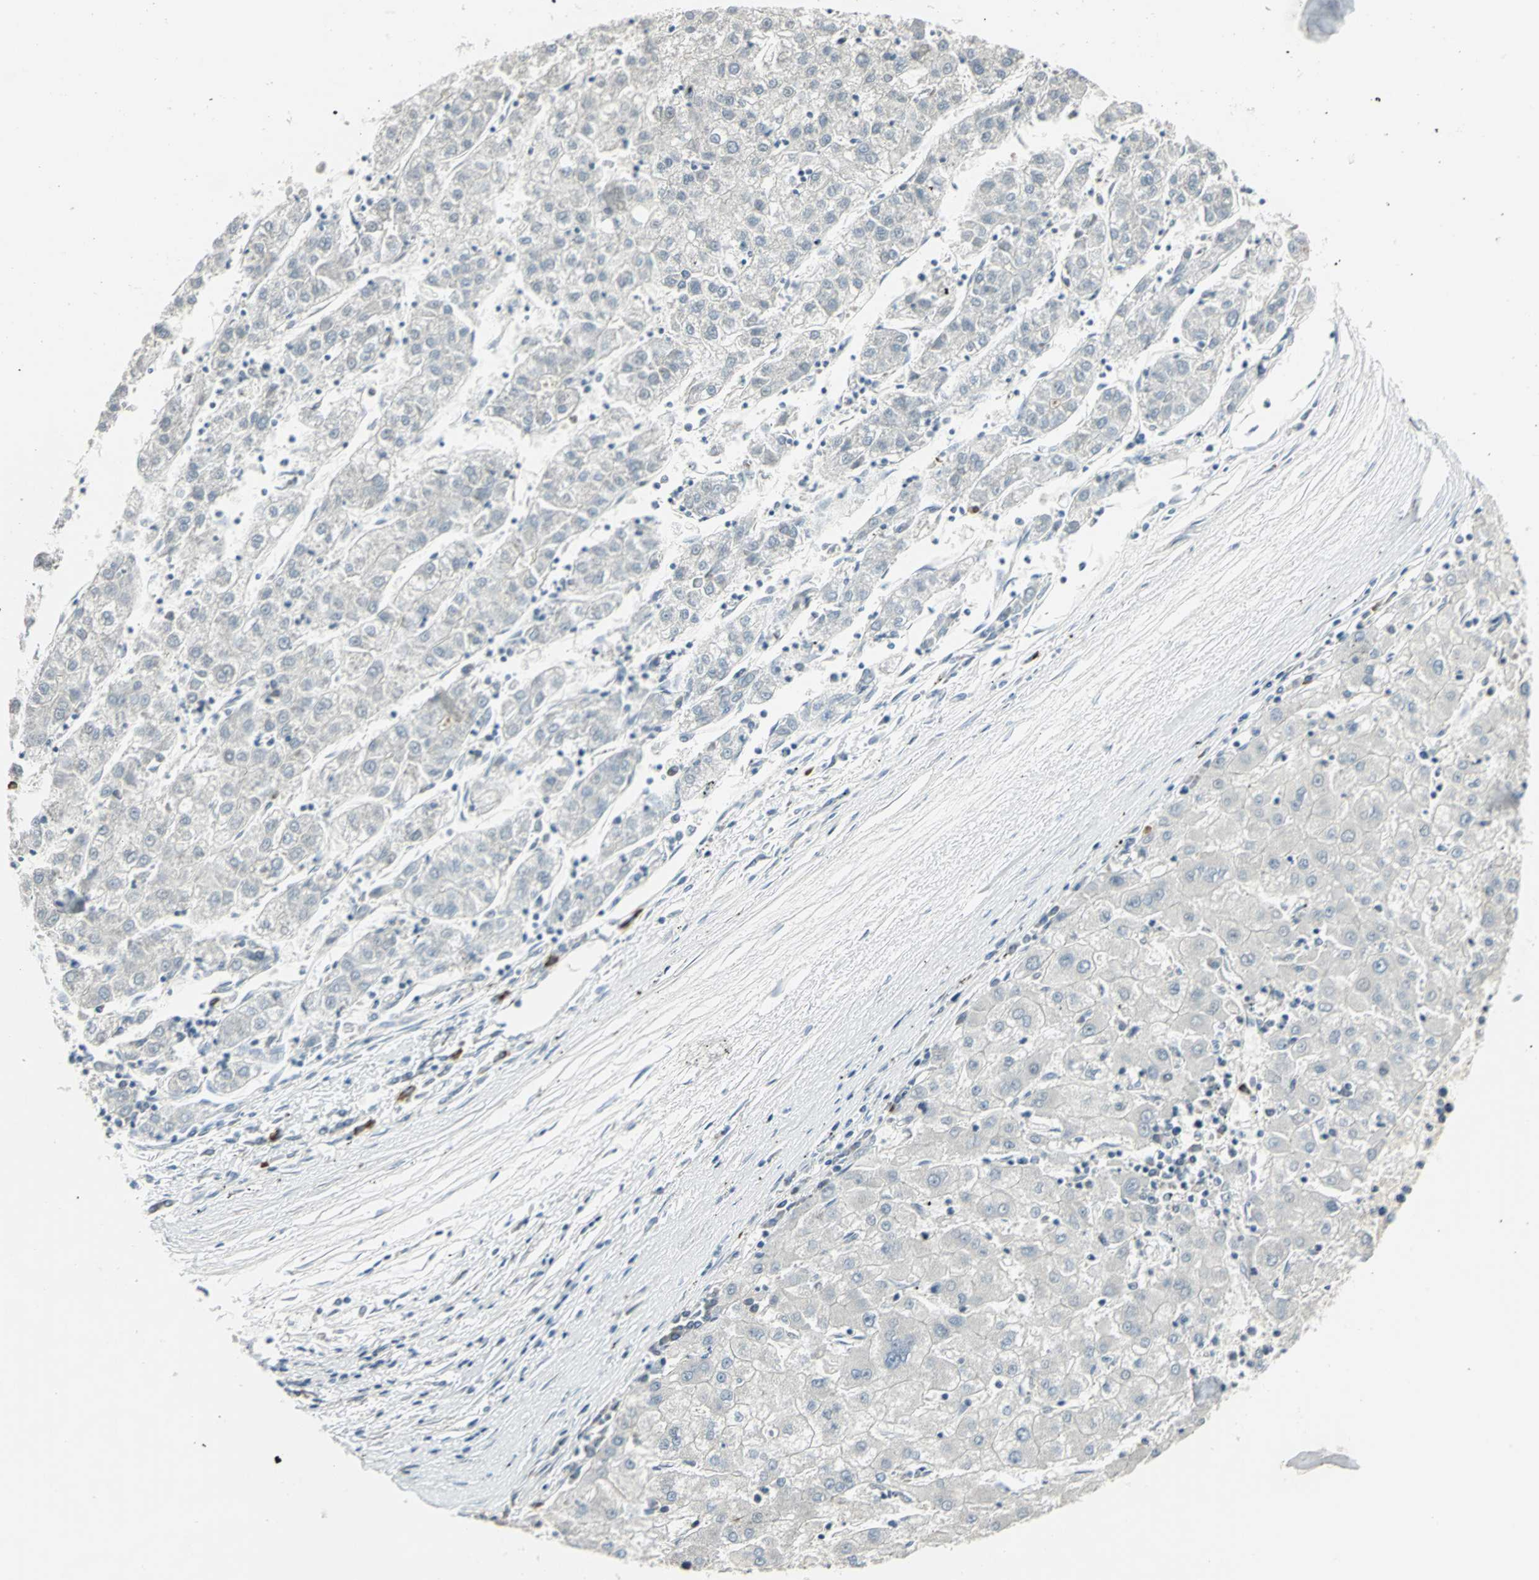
{"staining": {"intensity": "negative", "quantity": "none", "location": "none"}, "tissue": "liver cancer", "cell_type": "Tumor cells", "image_type": "cancer", "snomed": [{"axis": "morphology", "description": "Carcinoma, Hepatocellular, NOS"}, {"axis": "topography", "description": "Liver"}], "caption": "Immunohistochemistry (IHC) of liver cancer (hepatocellular carcinoma) demonstrates no expression in tumor cells.", "gene": "CCNT1", "patient": {"sex": "male", "age": 72}}